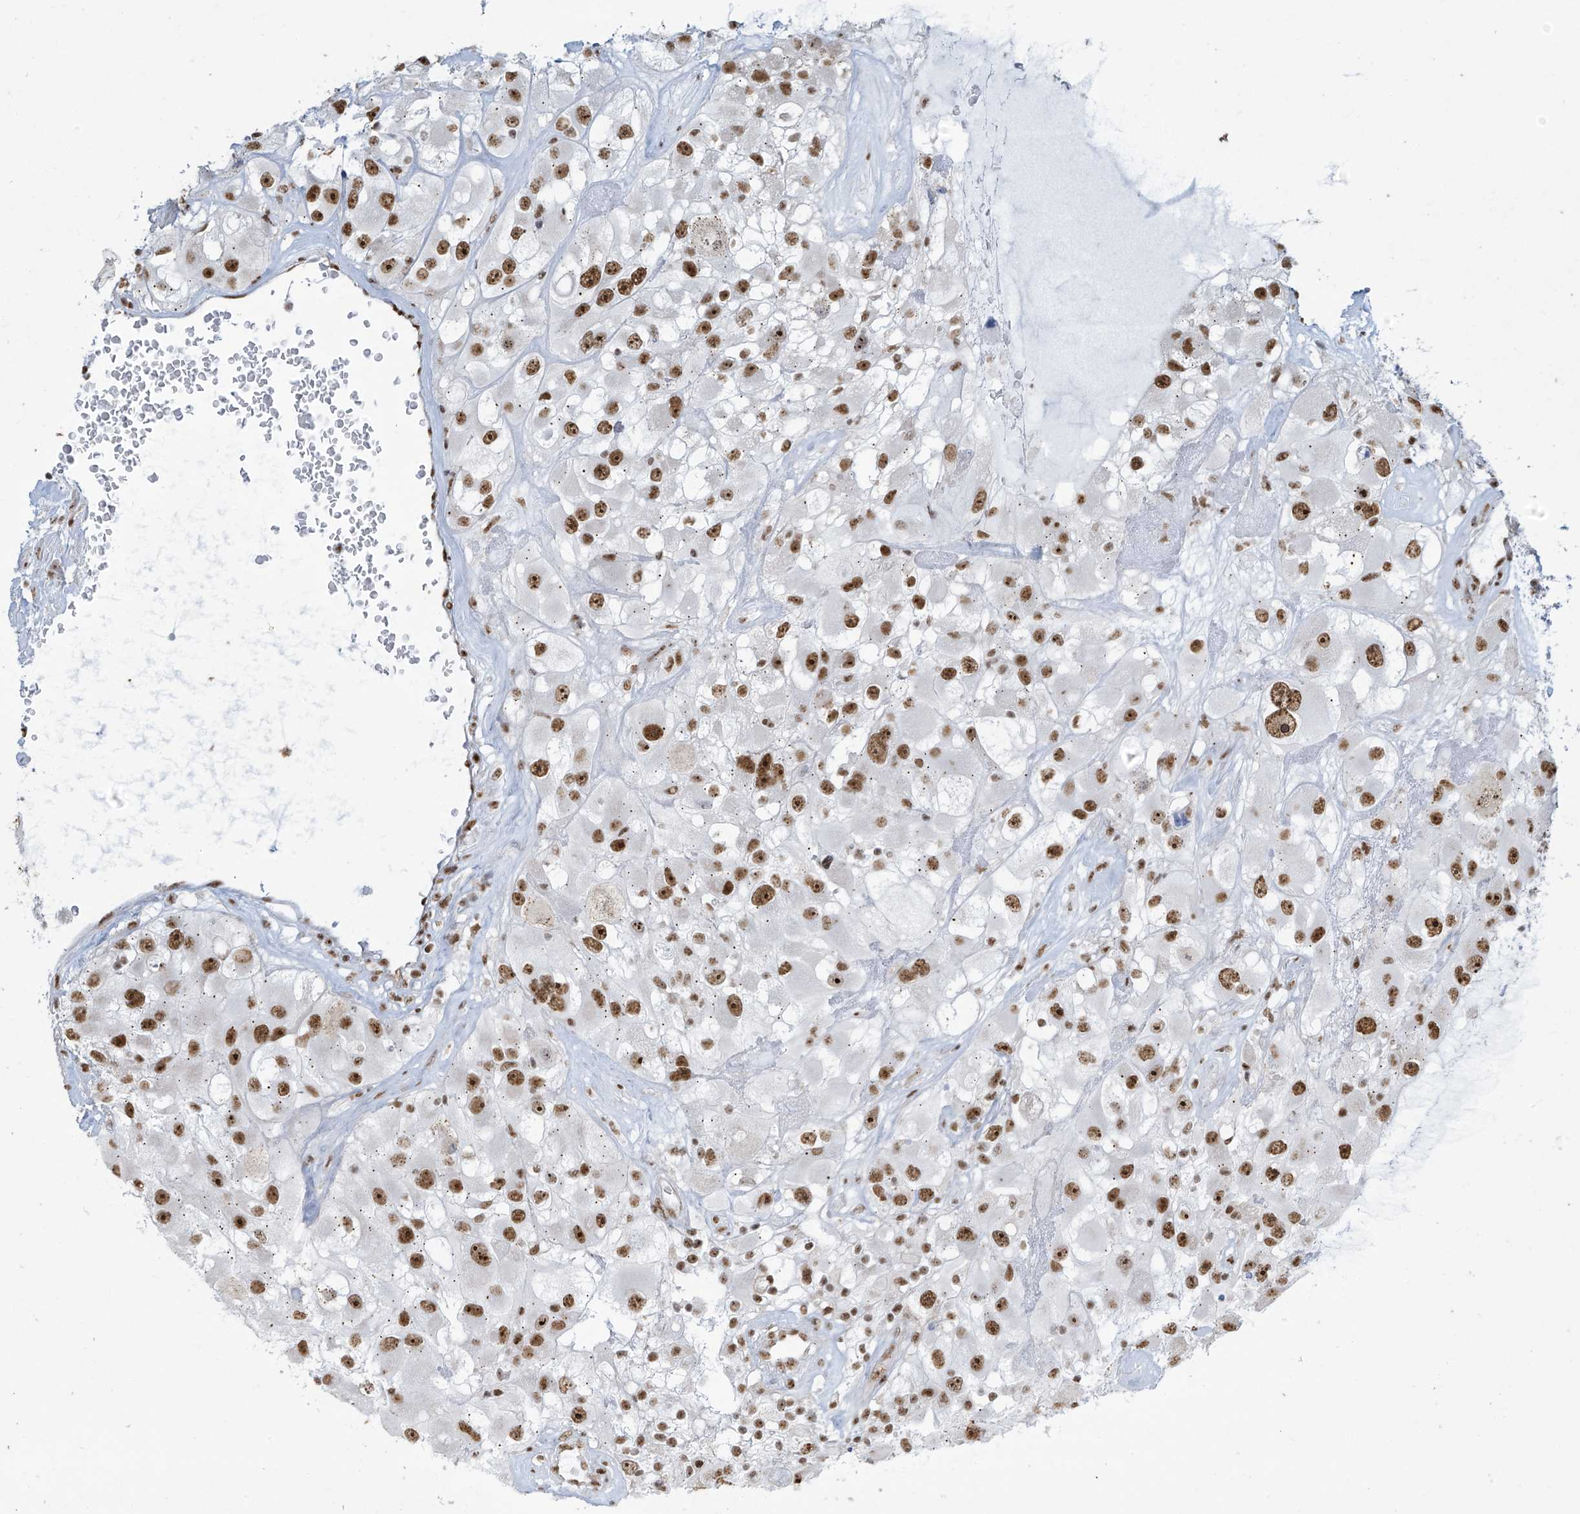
{"staining": {"intensity": "strong", "quantity": ">75%", "location": "nuclear"}, "tissue": "renal cancer", "cell_type": "Tumor cells", "image_type": "cancer", "snomed": [{"axis": "morphology", "description": "Adenocarcinoma, NOS"}, {"axis": "topography", "description": "Kidney"}], "caption": "The histopathology image demonstrates staining of renal adenocarcinoma, revealing strong nuclear protein expression (brown color) within tumor cells.", "gene": "MS4A6A", "patient": {"sex": "female", "age": 52}}